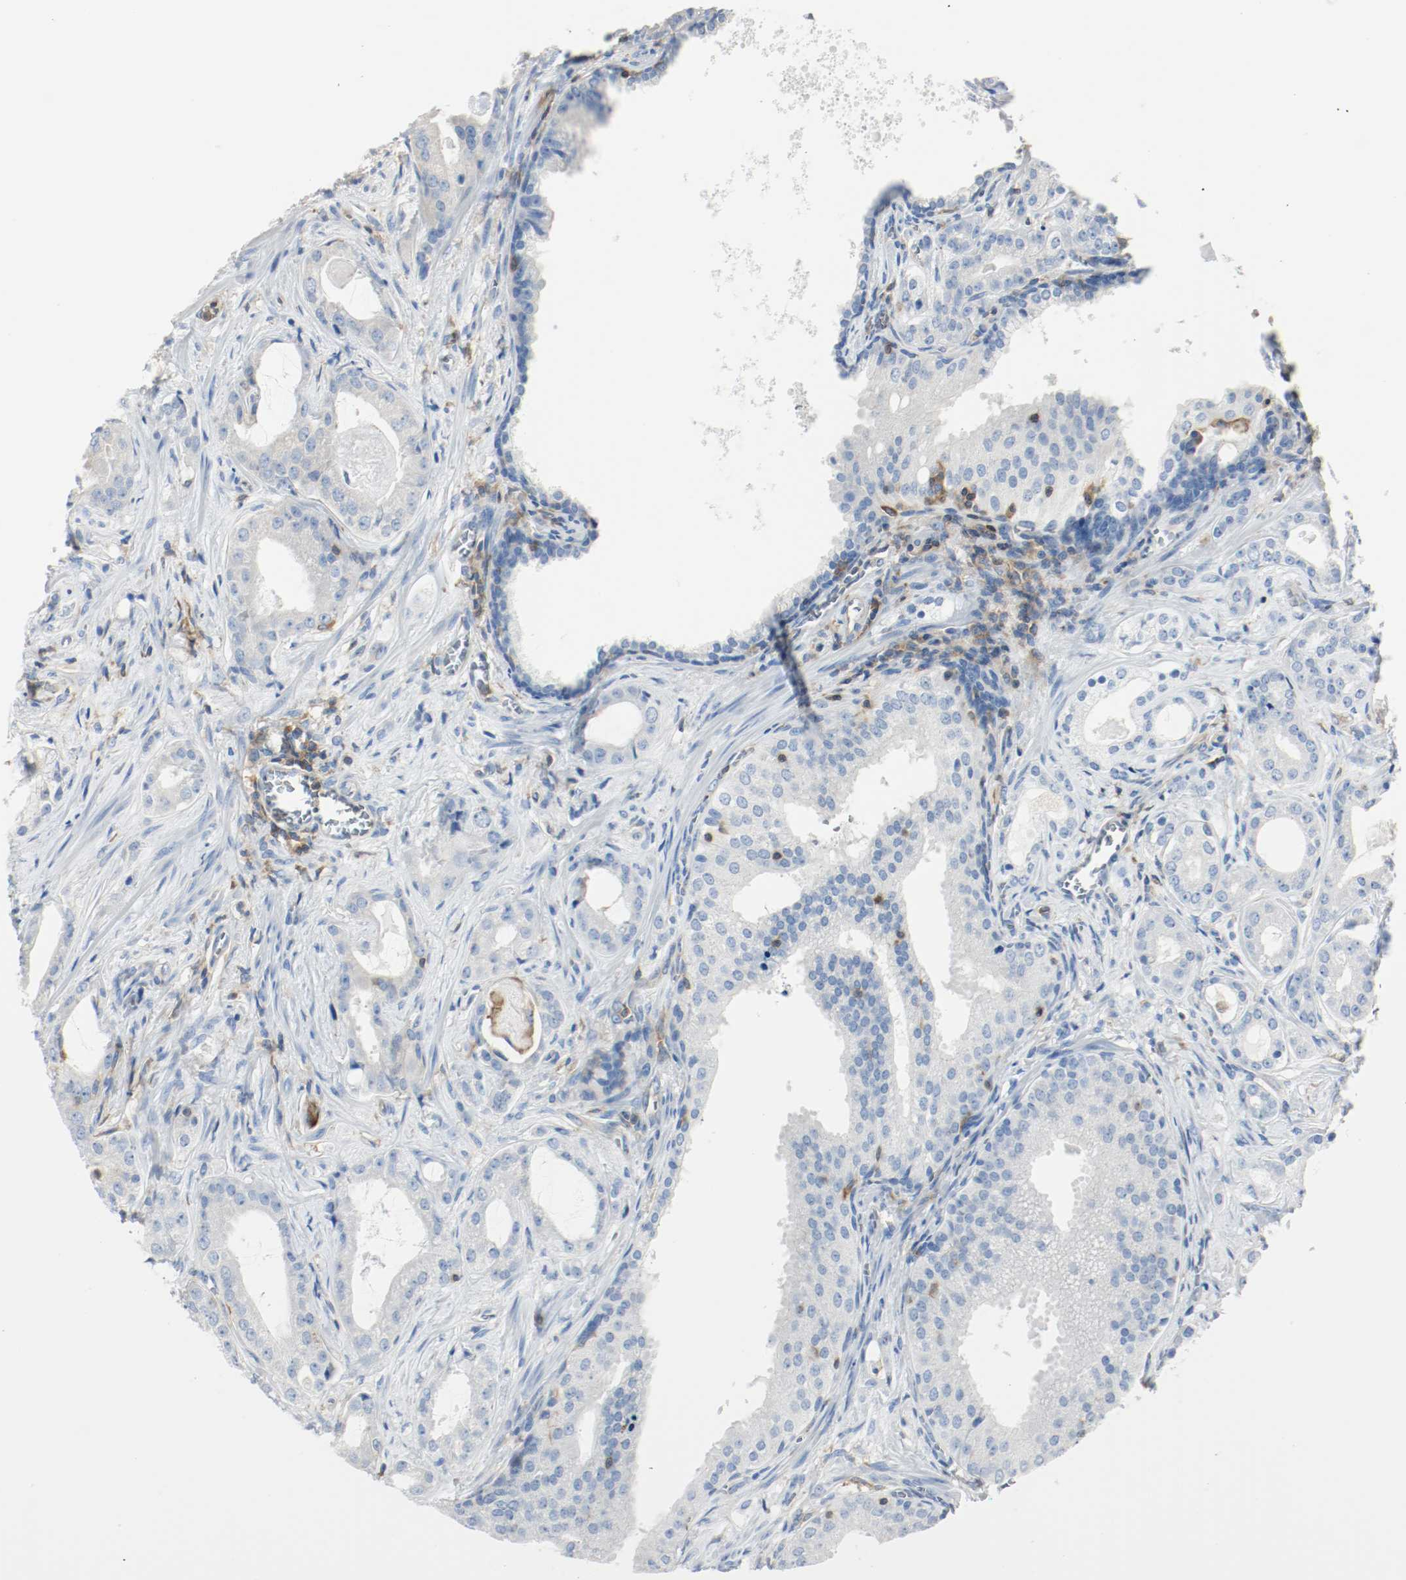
{"staining": {"intensity": "negative", "quantity": "none", "location": "none"}, "tissue": "prostate cancer", "cell_type": "Tumor cells", "image_type": "cancer", "snomed": [{"axis": "morphology", "description": "Adenocarcinoma, Low grade"}, {"axis": "topography", "description": "Prostate"}], "caption": "Human prostate cancer (low-grade adenocarcinoma) stained for a protein using IHC demonstrates no positivity in tumor cells.", "gene": "ARPC1B", "patient": {"sex": "male", "age": 59}}